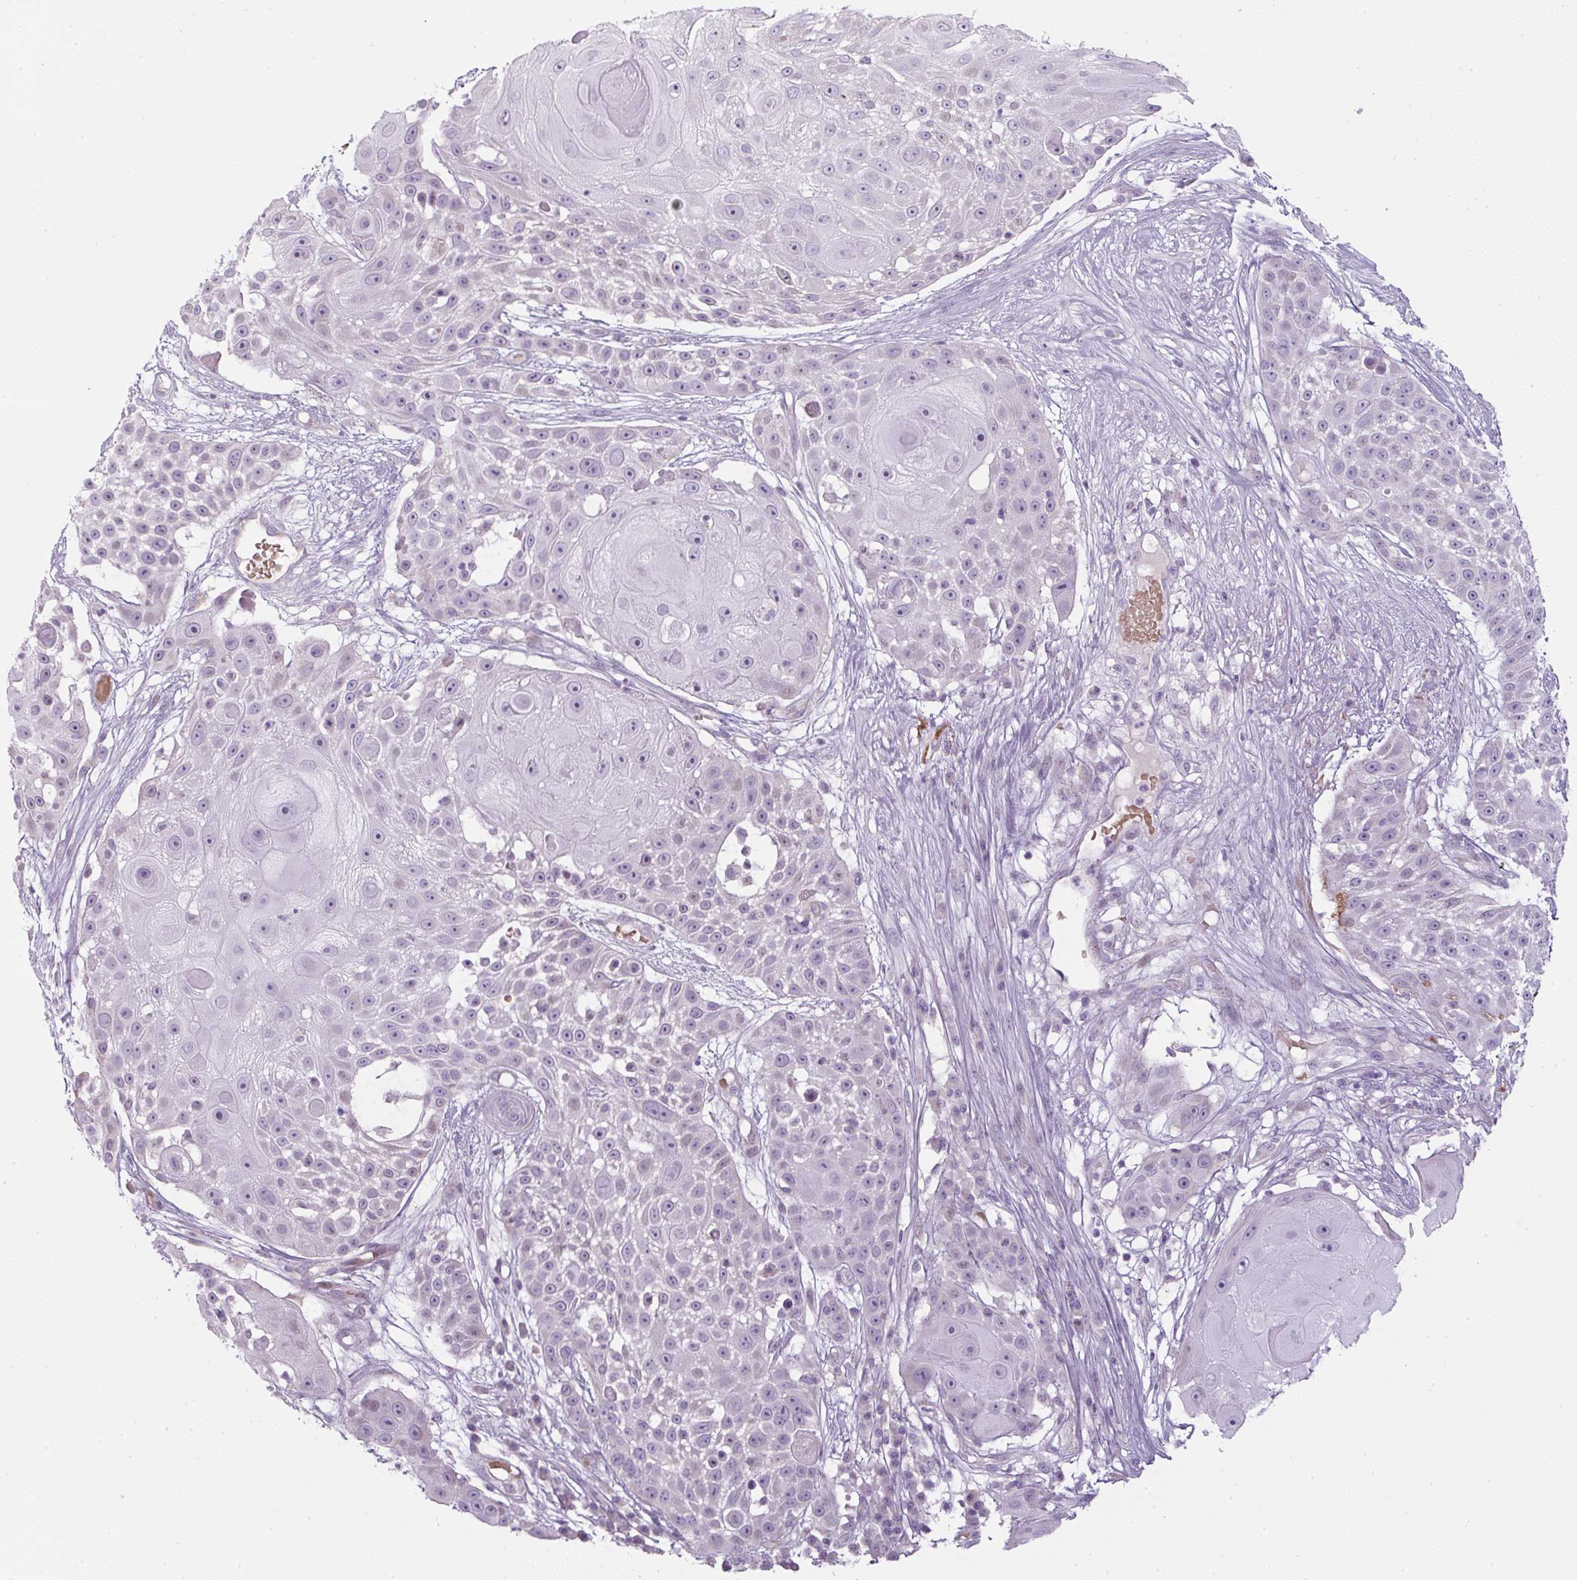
{"staining": {"intensity": "negative", "quantity": "none", "location": "none"}, "tissue": "skin cancer", "cell_type": "Tumor cells", "image_type": "cancer", "snomed": [{"axis": "morphology", "description": "Squamous cell carcinoma, NOS"}, {"axis": "topography", "description": "Skin"}], "caption": "Immunohistochemistry (IHC) of human squamous cell carcinoma (skin) reveals no positivity in tumor cells. Brightfield microscopy of immunohistochemistry (IHC) stained with DAB (brown) and hematoxylin (blue), captured at high magnification.", "gene": "FGFBP3", "patient": {"sex": "female", "age": 86}}